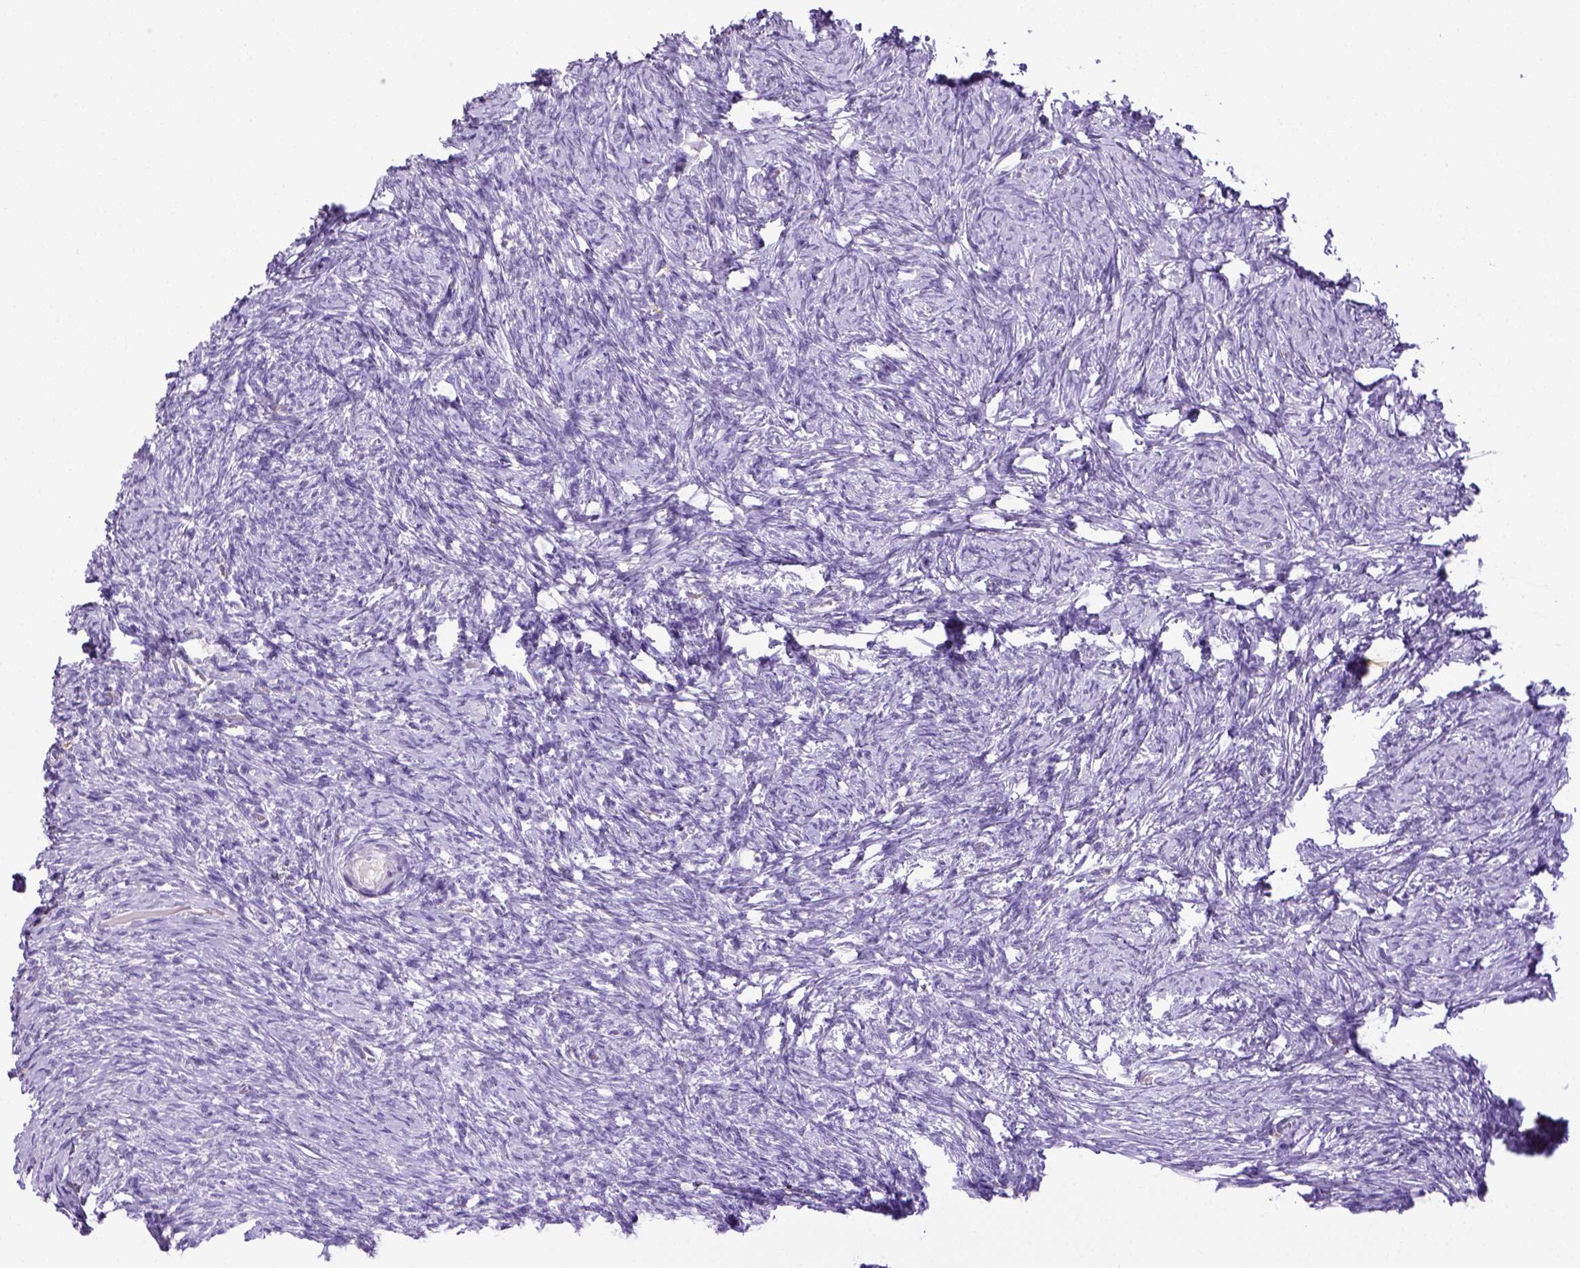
{"staining": {"intensity": "negative", "quantity": "none", "location": "none"}, "tissue": "ovary", "cell_type": "Follicle cells", "image_type": "normal", "snomed": [{"axis": "morphology", "description": "Normal tissue, NOS"}, {"axis": "topography", "description": "Ovary"}], "caption": "There is no significant positivity in follicle cells of ovary. Nuclei are stained in blue.", "gene": "CD68", "patient": {"sex": "female", "age": 39}}